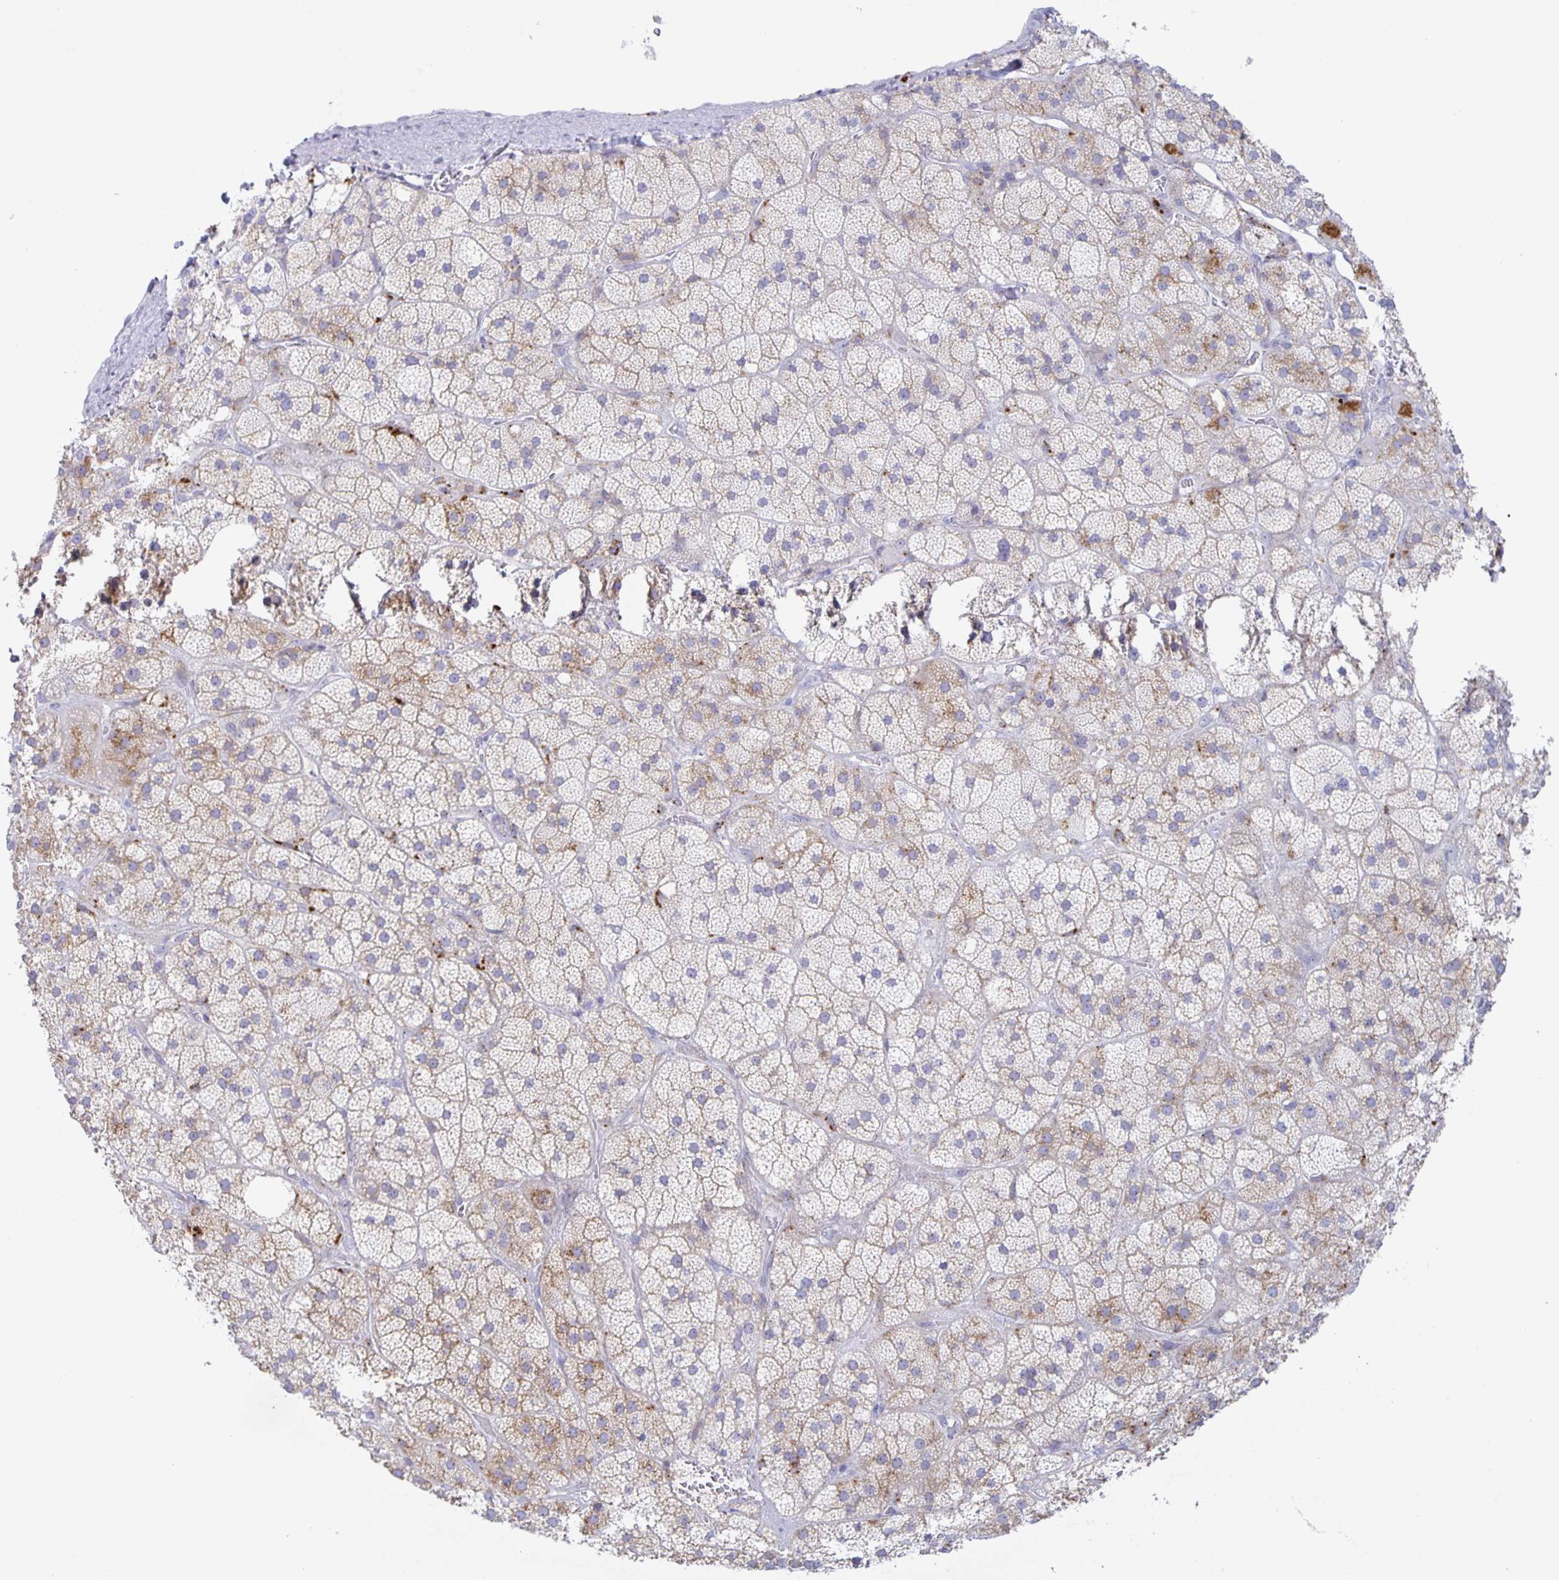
{"staining": {"intensity": "moderate", "quantity": "<25%", "location": "cytoplasmic/membranous"}, "tissue": "adrenal gland", "cell_type": "Glandular cells", "image_type": "normal", "snomed": [{"axis": "morphology", "description": "Normal tissue, NOS"}, {"axis": "topography", "description": "Adrenal gland"}], "caption": "Brown immunohistochemical staining in normal human adrenal gland displays moderate cytoplasmic/membranous positivity in about <25% of glandular cells.", "gene": "LIPA", "patient": {"sex": "male", "age": 57}}